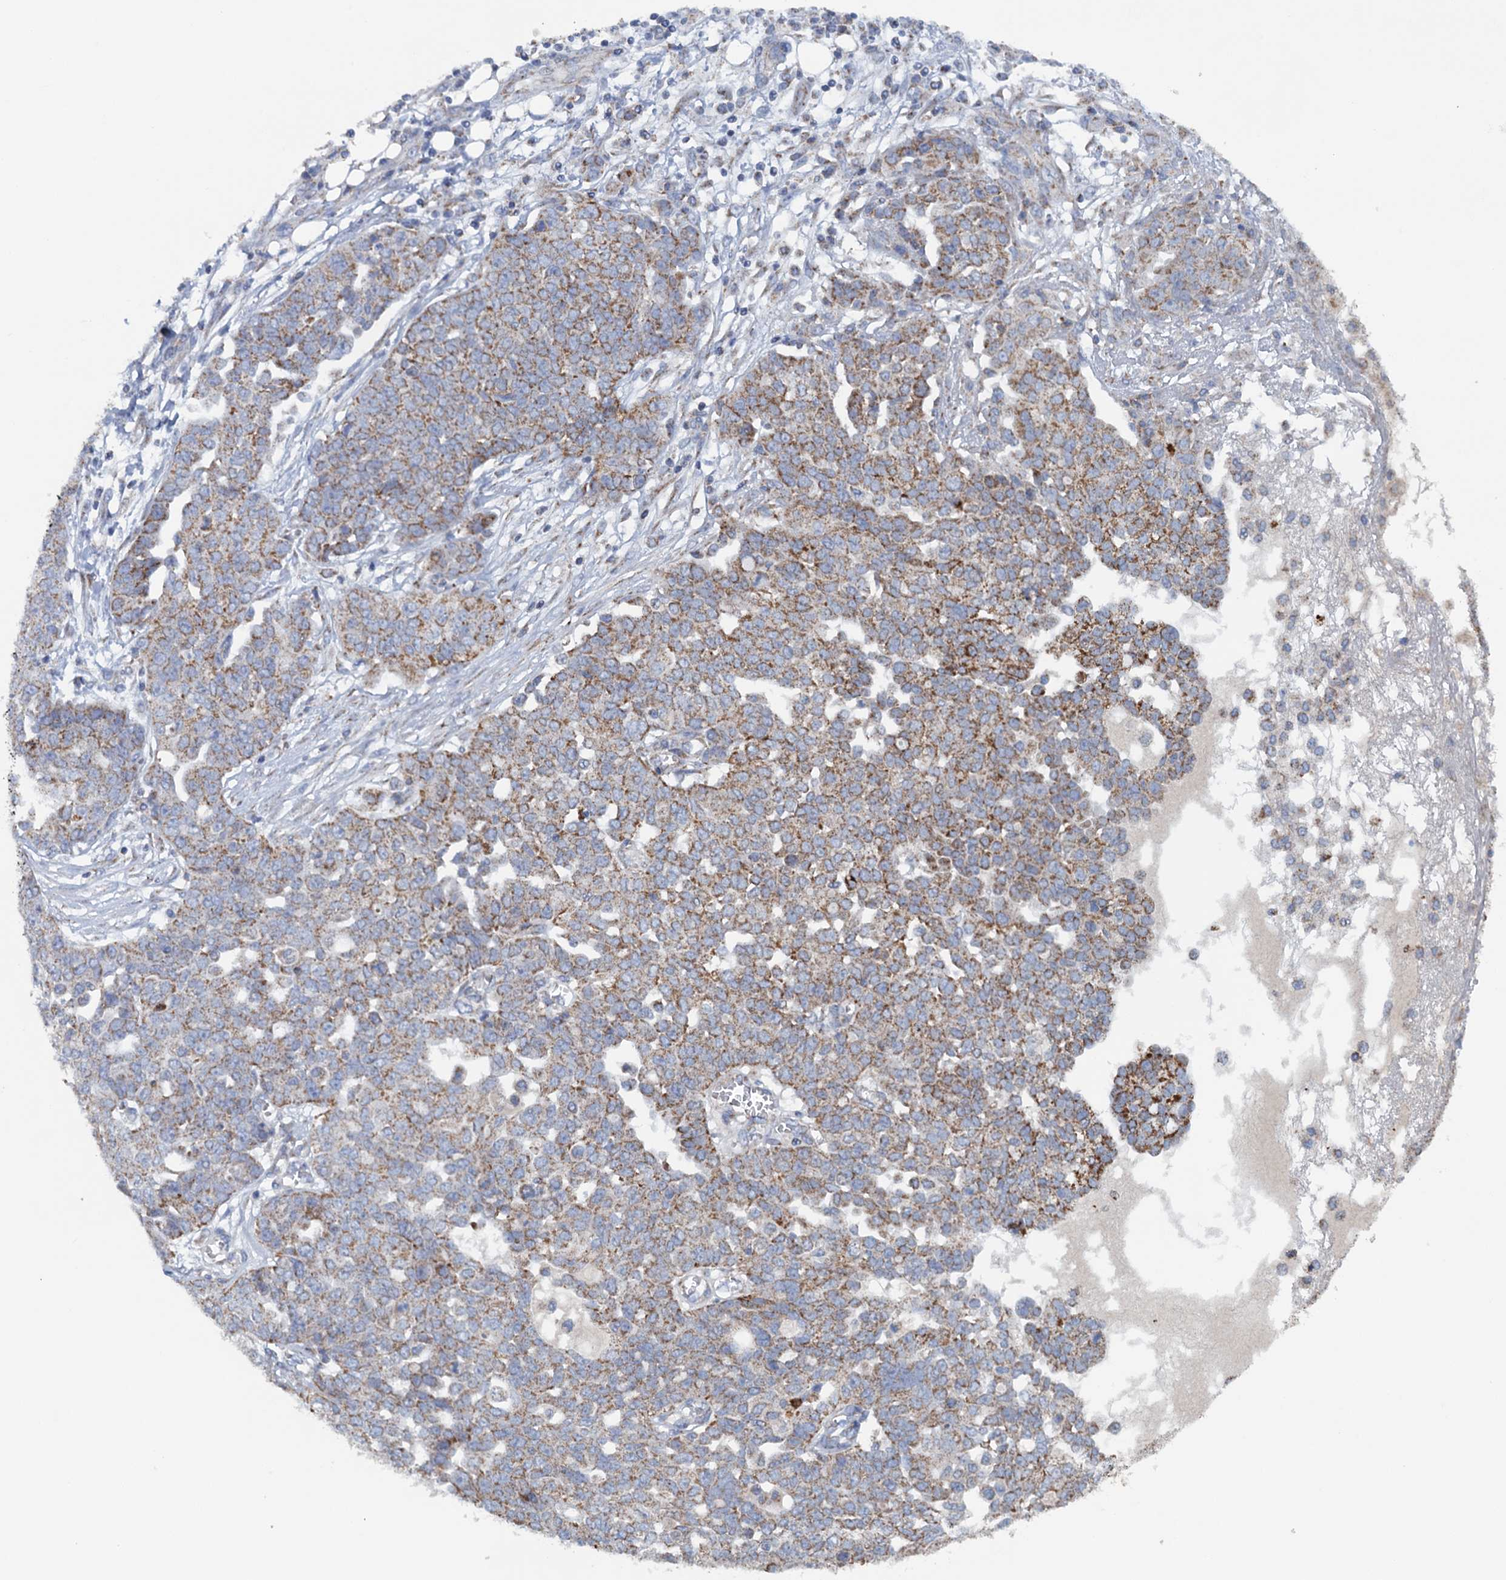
{"staining": {"intensity": "moderate", "quantity": ">75%", "location": "cytoplasmic/membranous"}, "tissue": "ovarian cancer", "cell_type": "Tumor cells", "image_type": "cancer", "snomed": [{"axis": "morphology", "description": "Cystadenocarcinoma, serous, NOS"}, {"axis": "topography", "description": "Soft tissue"}, {"axis": "topography", "description": "Ovary"}], "caption": "Immunohistochemistry (IHC) image of ovarian serous cystadenocarcinoma stained for a protein (brown), which exhibits medium levels of moderate cytoplasmic/membranous expression in about >75% of tumor cells.", "gene": "GTPBP3", "patient": {"sex": "female", "age": 57}}